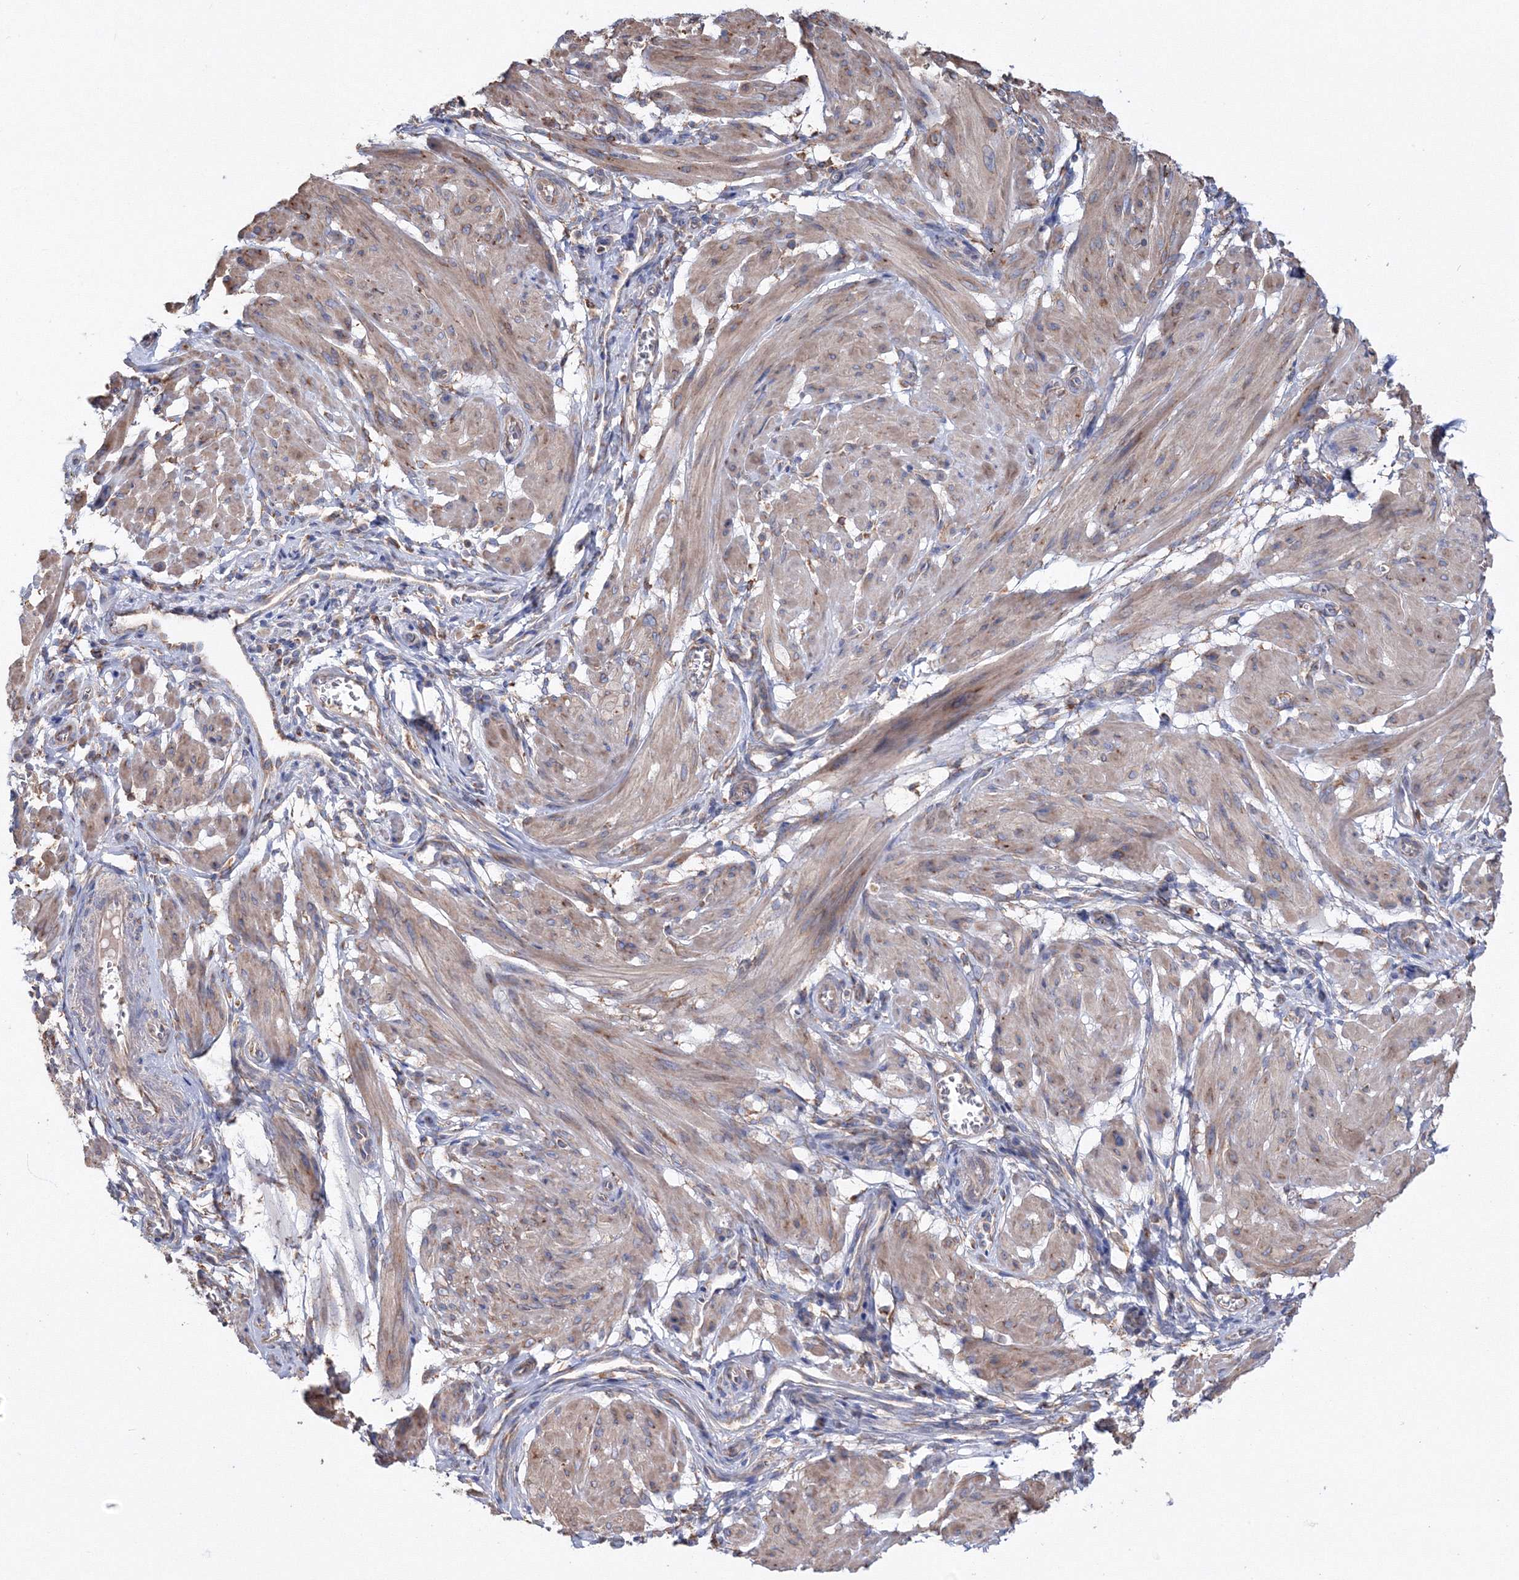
{"staining": {"intensity": "weak", "quantity": "25%-75%", "location": "cytoplasmic/membranous"}, "tissue": "smooth muscle", "cell_type": "Smooth muscle cells", "image_type": "normal", "snomed": [{"axis": "morphology", "description": "Normal tissue, NOS"}, {"axis": "topography", "description": "Smooth muscle"}], "caption": "The micrograph shows a brown stain indicating the presence of a protein in the cytoplasmic/membranous of smooth muscle cells in smooth muscle. (DAB (3,3'-diaminobenzidine) IHC with brightfield microscopy, high magnification).", "gene": "VPS8", "patient": {"sex": "female", "age": 39}}